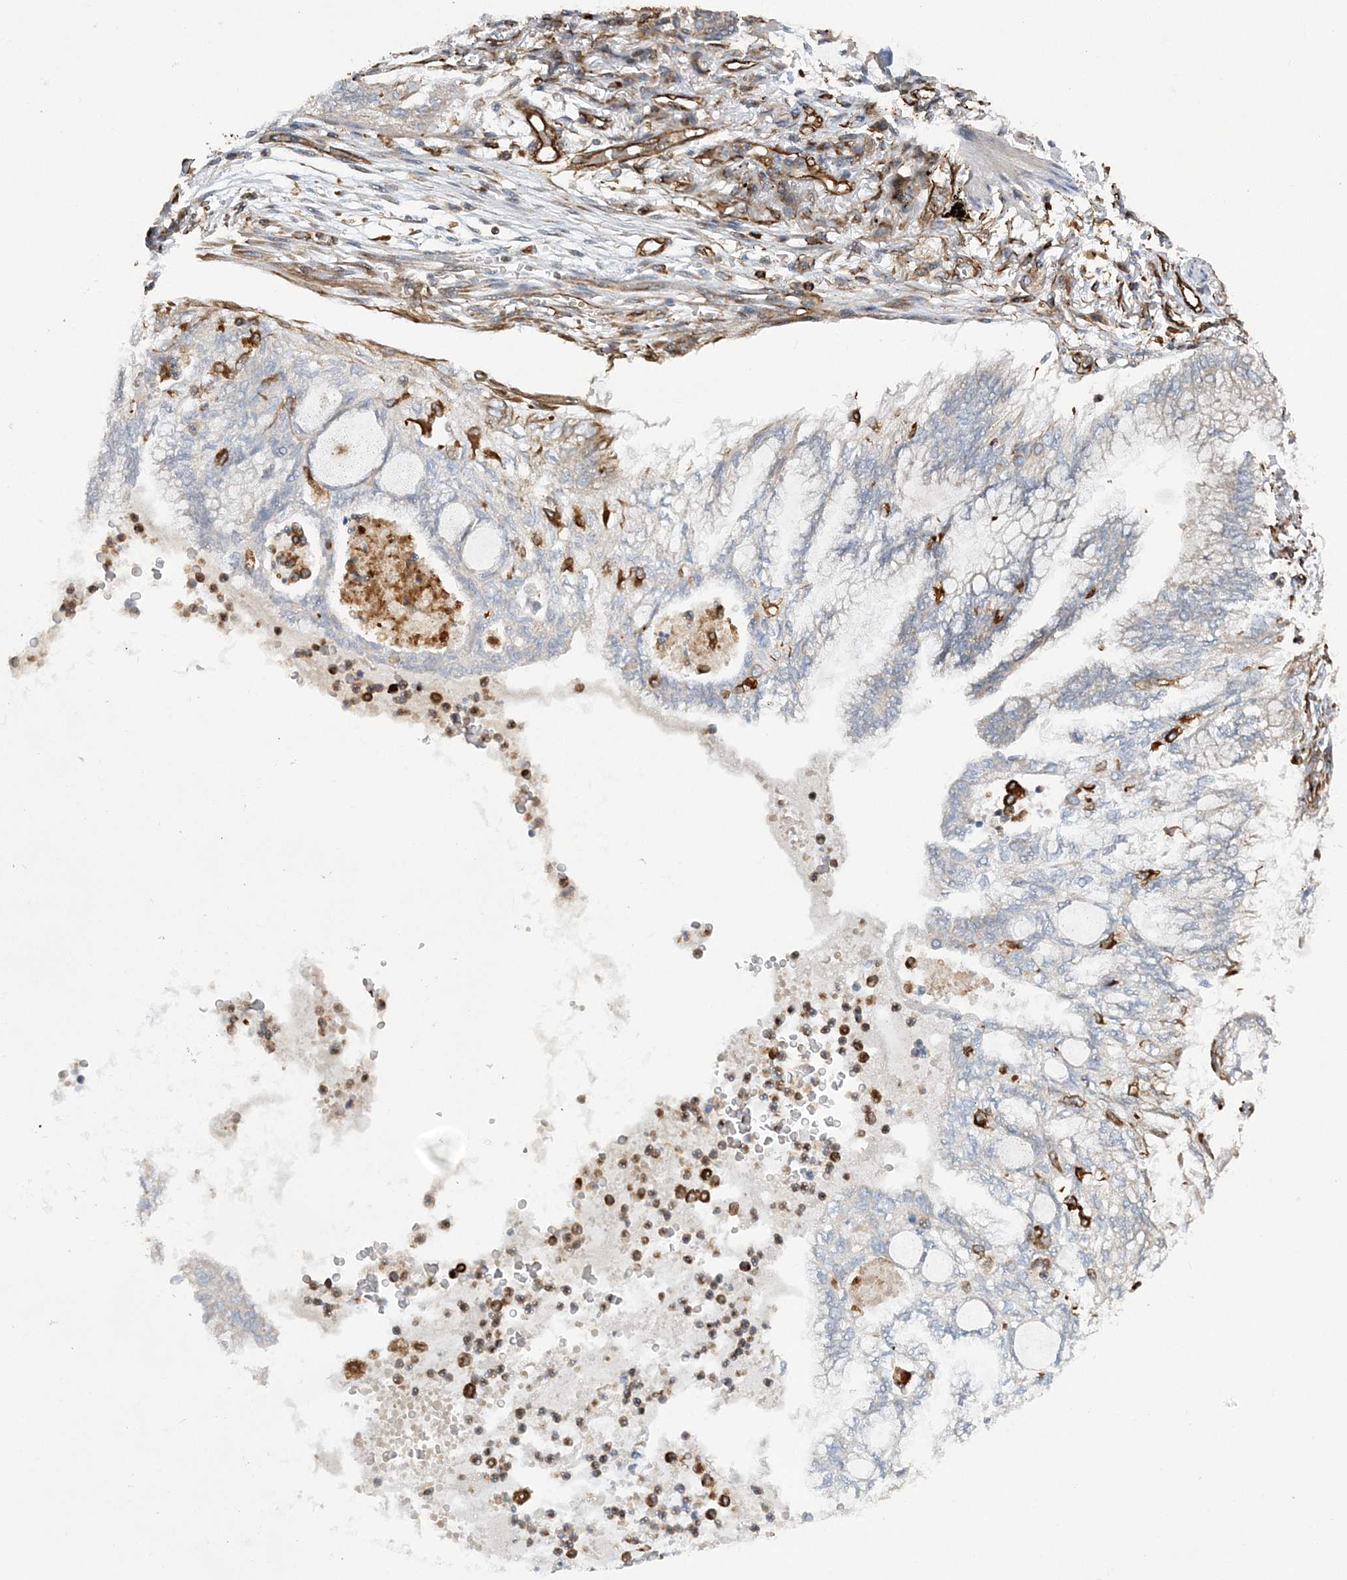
{"staining": {"intensity": "negative", "quantity": "none", "location": "none"}, "tissue": "lung cancer", "cell_type": "Tumor cells", "image_type": "cancer", "snomed": [{"axis": "morphology", "description": "Adenocarcinoma, NOS"}, {"axis": "topography", "description": "Lung"}], "caption": "A high-resolution histopathology image shows immunohistochemistry staining of adenocarcinoma (lung), which reveals no significant positivity in tumor cells.", "gene": "FAM114A2", "patient": {"sex": "female", "age": 70}}